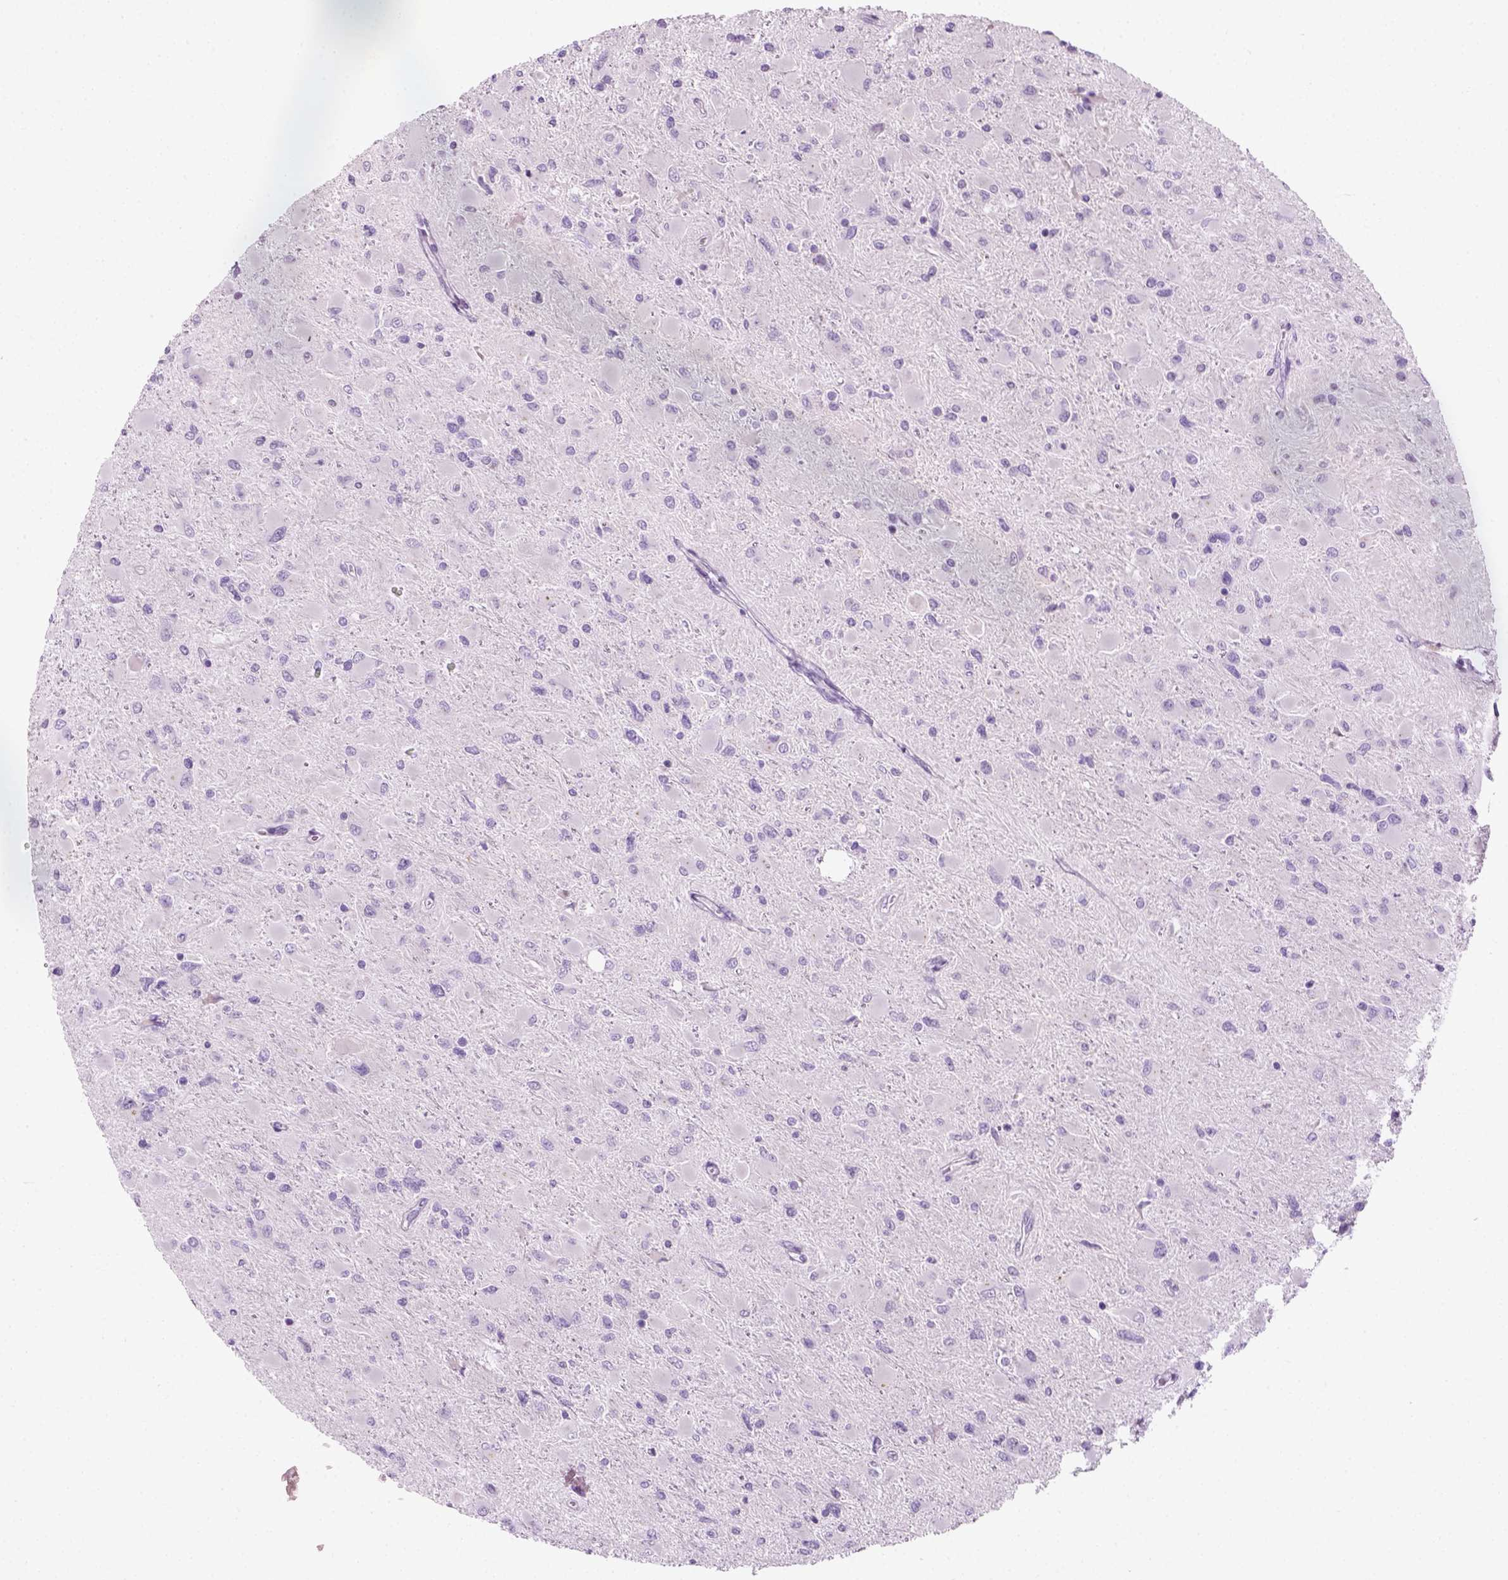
{"staining": {"intensity": "negative", "quantity": "none", "location": "none"}, "tissue": "glioma", "cell_type": "Tumor cells", "image_type": "cancer", "snomed": [{"axis": "morphology", "description": "Glioma, malignant, High grade"}, {"axis": "topography", "description": "Cerebral cortex"}], "caption": "A histopathology image of human glioma is negative for staining in tumor cells.", "gene": "IL4", "patient": {"sex": "female", "age": 36}}